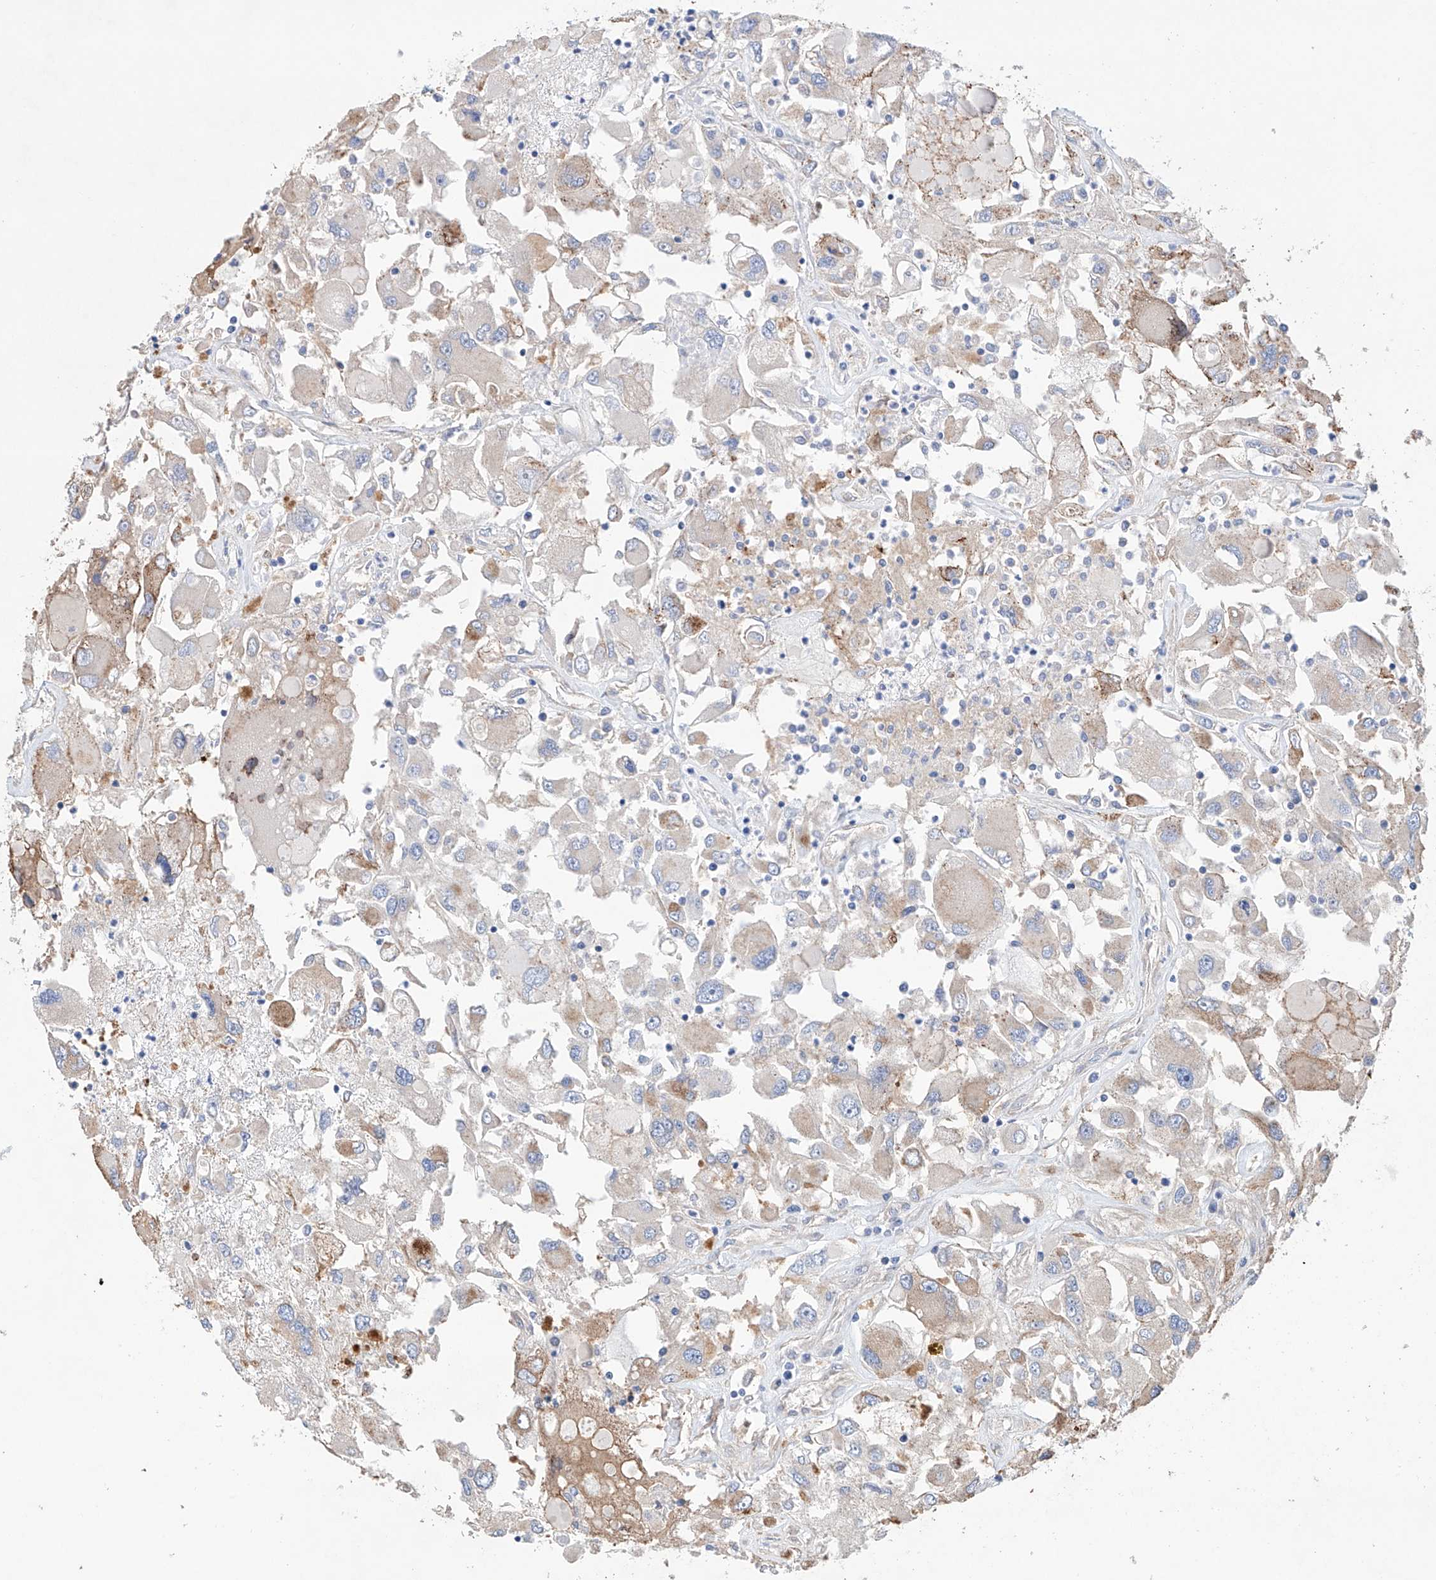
{"staining": {"intensity": "weak", "quantity": "25%-75%", "location": "cytoplasmic/membranous"}, "tissue": "renal cancer", "cell_type": "Tumor cells", "image_type": "cancer", "snomed": [{"axis": "morphology", "description": "Adenocarcinoma, NOS"}, {"axis": "topography", "description": "Kidney"}], "caption": "Brown immunohistochemical staining in human renal cancer exhibits weak cytoplasmic/membranous staining in approximately 25%-75% of tumor cells.", "gene": "AFG1L", "patient": {"sex": "female", "age": 52}}